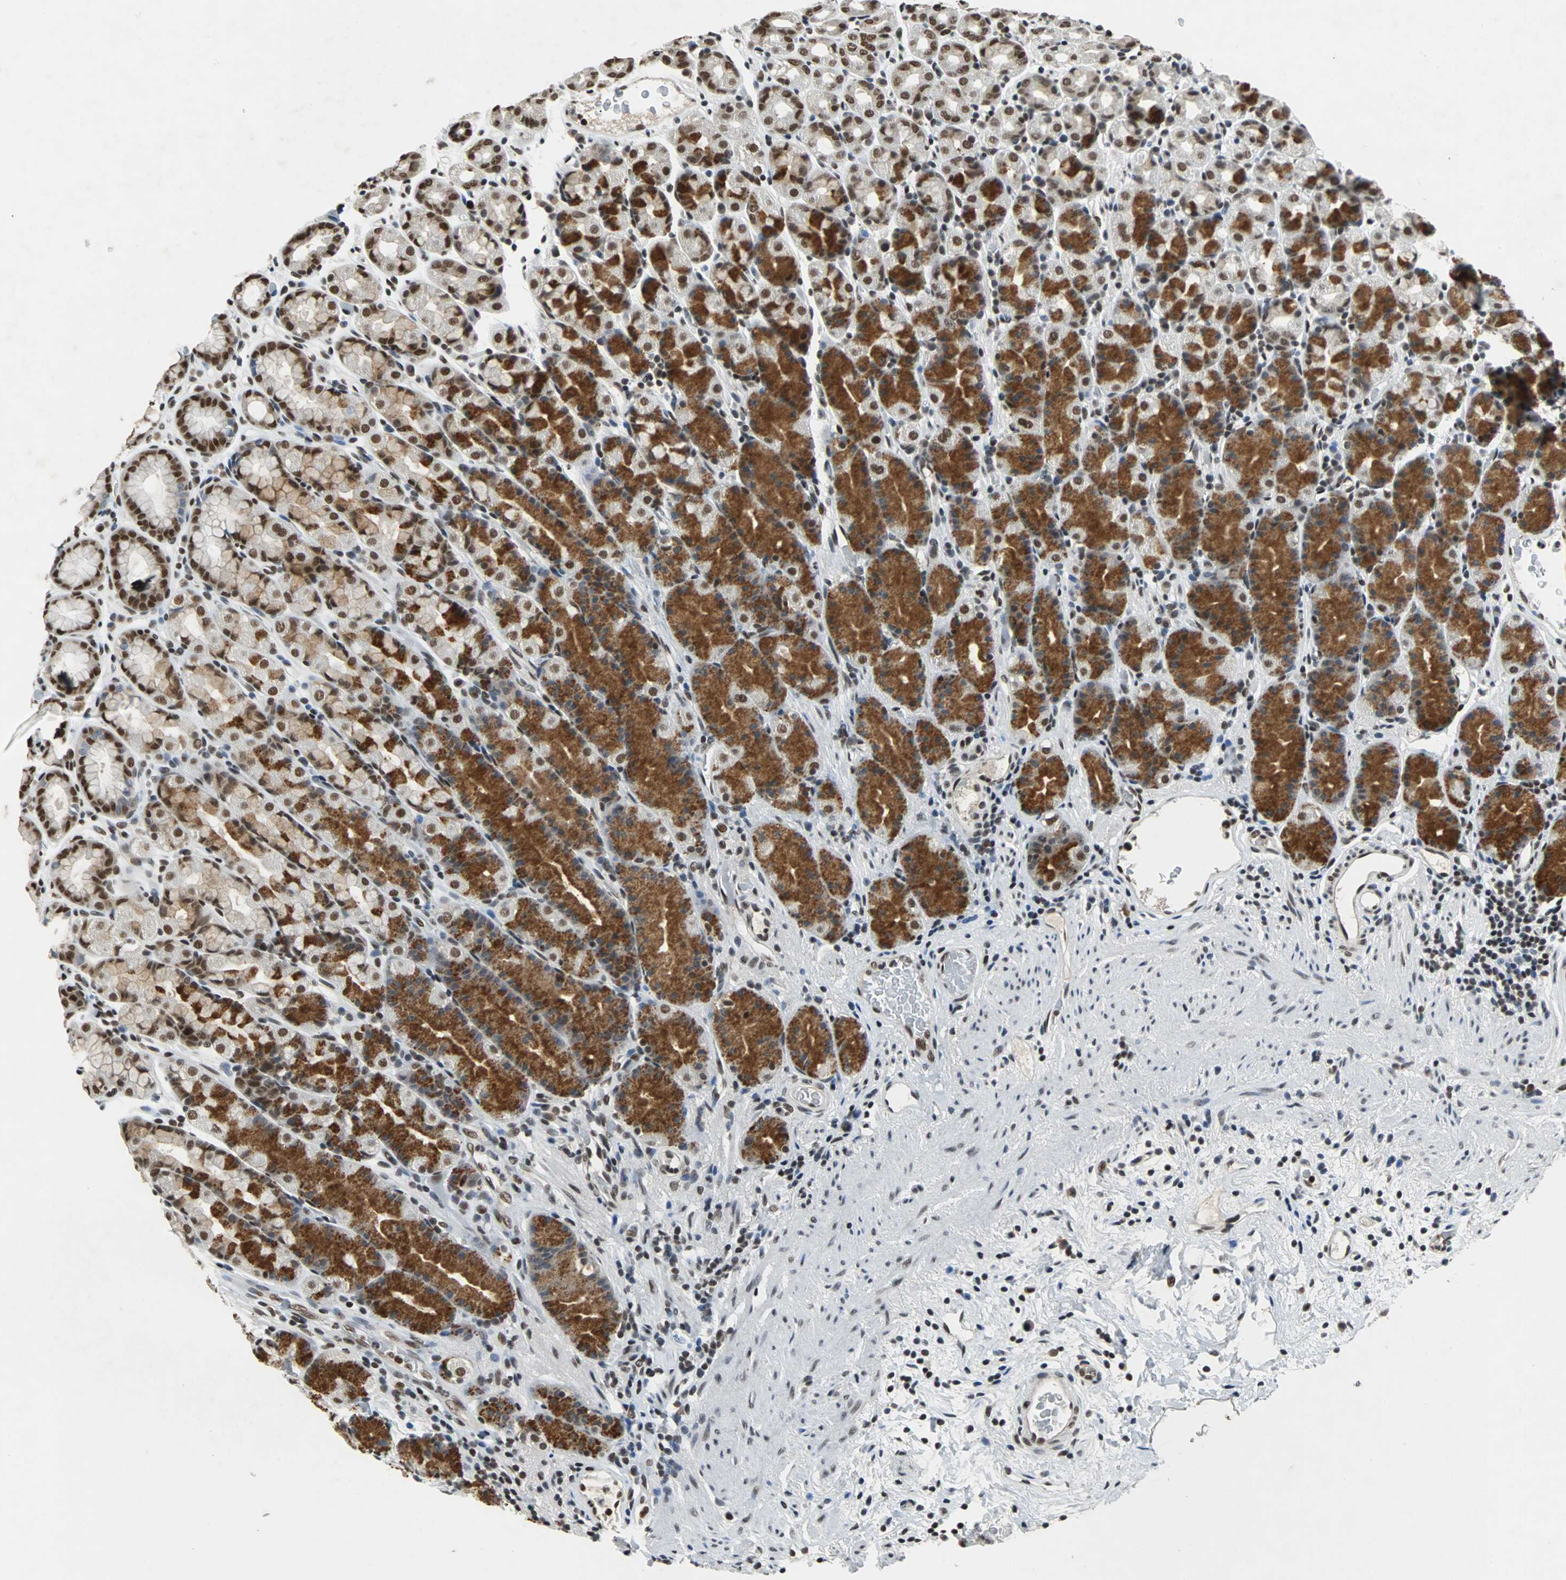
{"staining": {"intensity": "strong", "quantity": "25%-75%", "location": "cytoplasmic/membranous,nuclear"}, "tissue": "stomach", "cell_type": "Glandular cells", "image_type": "normal", "snomed": [{"axis": "morphology", "description": "Normal tissue, NOS"}, {"axis": "topography", "description": "Stomach, upper"}], "caption": "IHC micrograph of unremarkable stomach: stomach stained using immunohistochemistry shows high levels of strong protein expression localized specifically in the cytoplasmic/membranous,nuclear of glandular cells, appearing as a cytoplasmic/membranous,nuclear brown color.", "gene": "GATAD2A", "patient": {"sex": "male", "age": 68}}